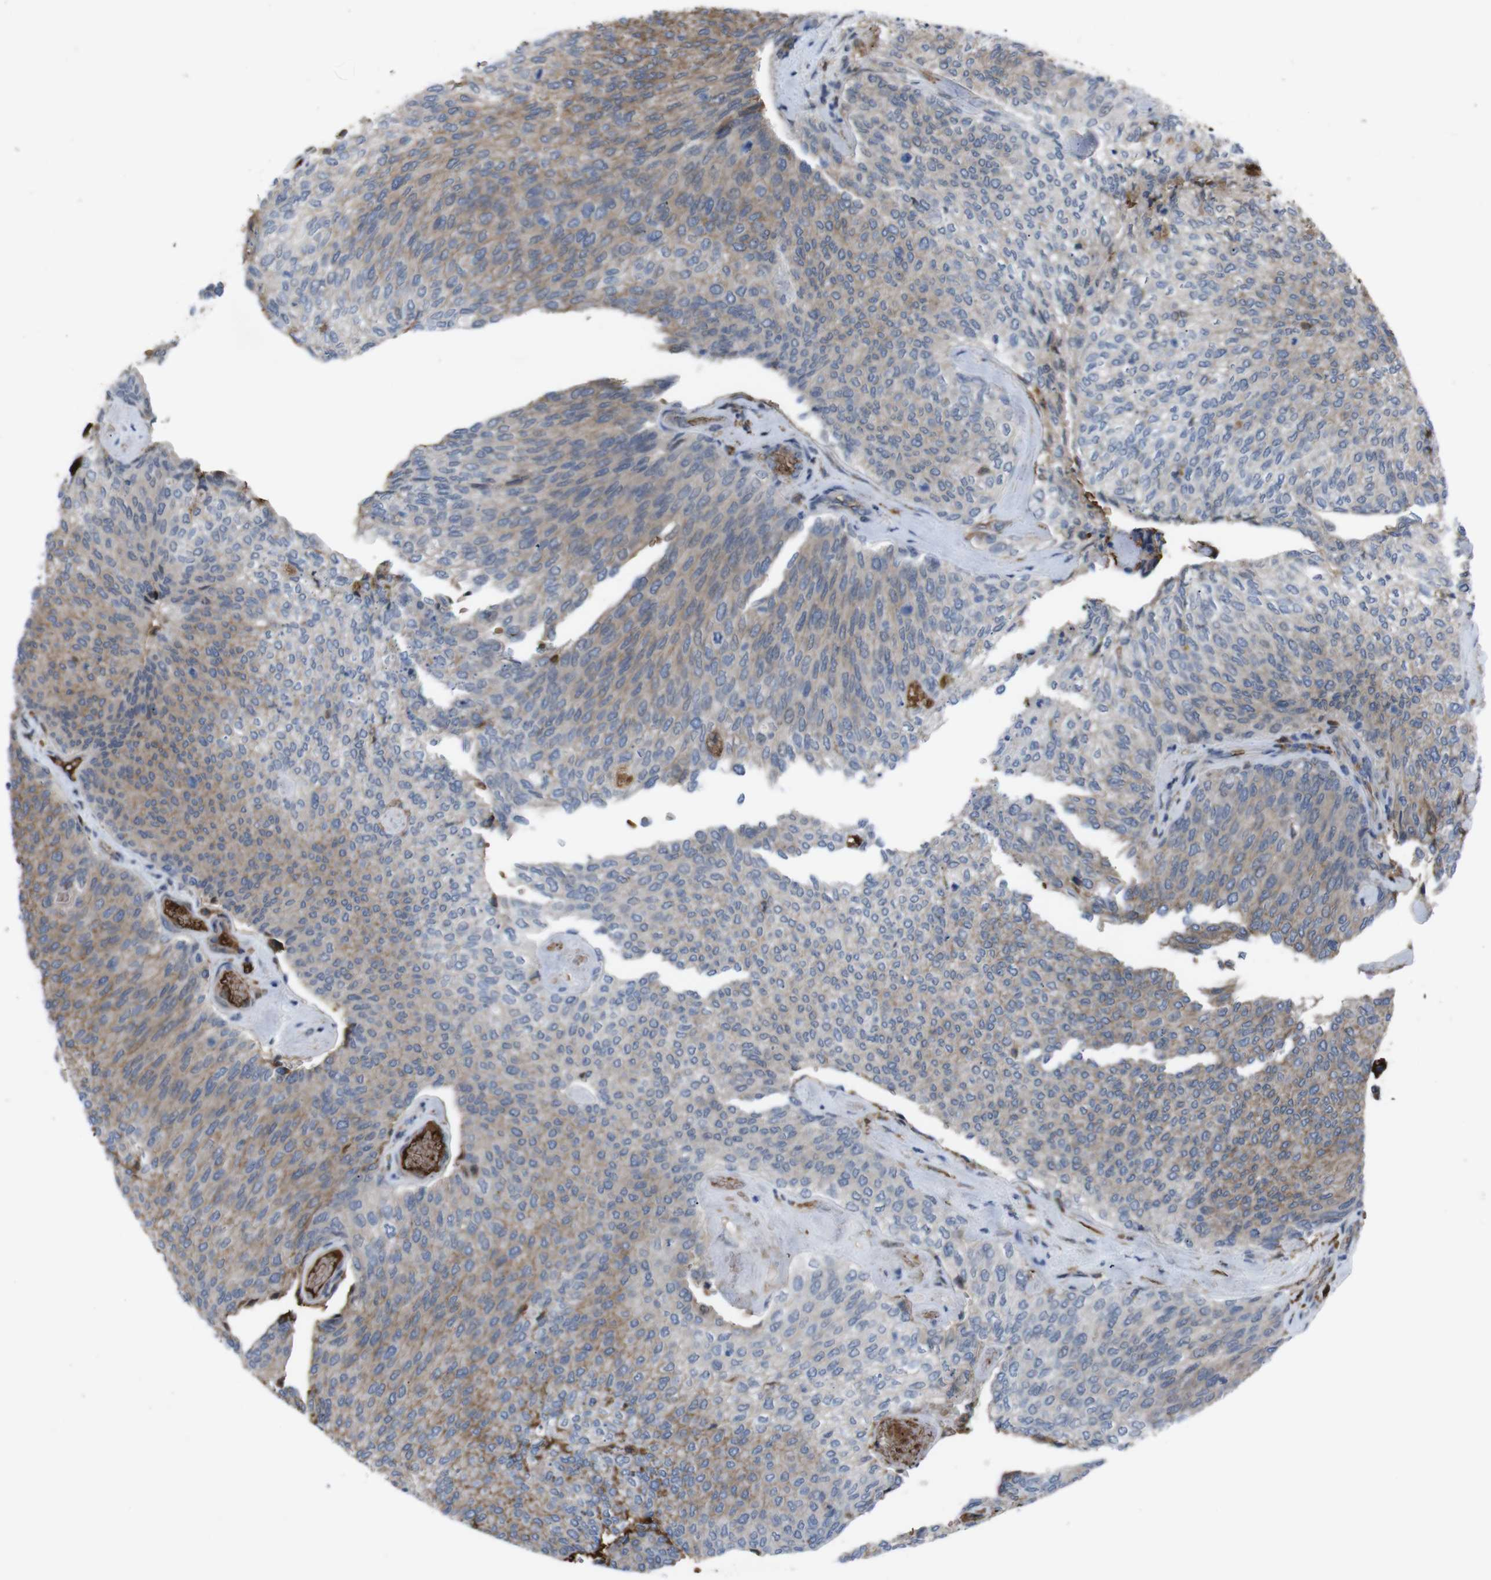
{"staining": {"intensity": "weak", "quantity": ">75%", "location": "cytoplasmic/membranous"}, "tissue": "urothelial cancer", "cell_type": "Tumor cells", "image_type": "cancer", "snomed": [{"axis": "morphology", "description": "Urothelial carcinoma, Low grade"}, {"axis": "topography", "description": "Urinary bladder"}], "caption": "Urothelial cancer stained with a brown dye exhibits weak cytoplasmic/membranous positive expression in approximately >75% of tumor cells.", "gene": "SPTB", "patient": {"sex": "female", "age": 79}}